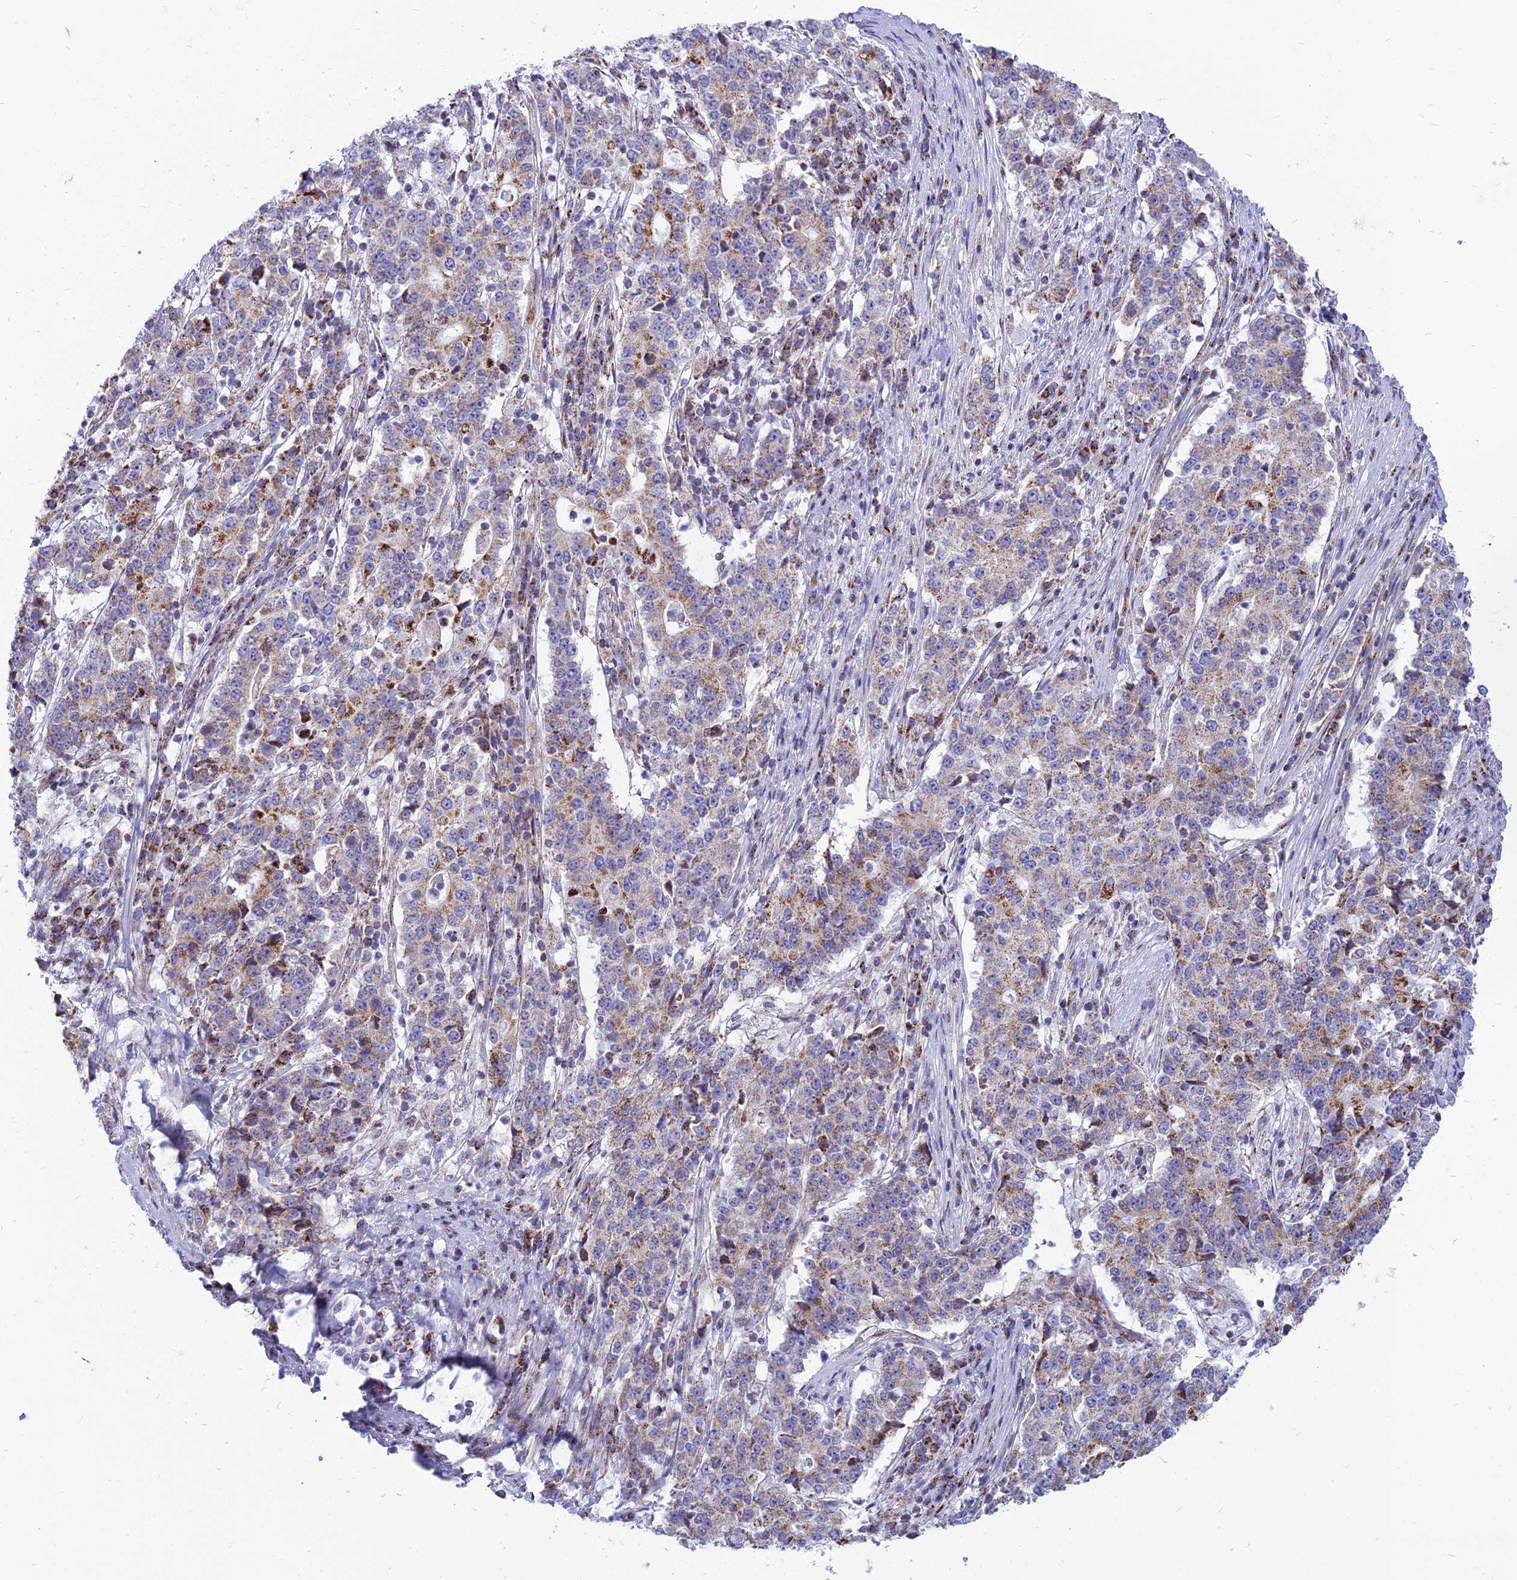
{"staining": {"intensity": "moderate", "quantity": "25%-75%", "location": "cytoplasmic/membranous"}, "tissue": "stomach cancer", "cell_type": "Tumor cells", "image_type": "cancer", "snomed": [{"axis": "morphology", "description": "Adenocarcinoma, NOS"}, {"axis": "topography", "description": "Stomach"}], "caption": "Human stomach cancer (adenocarcinoma) stained with a protein marker reveals moderate staining in tumor cells.", "gene": "PACC1", "patient": {"sex": "male", "age": 59}}